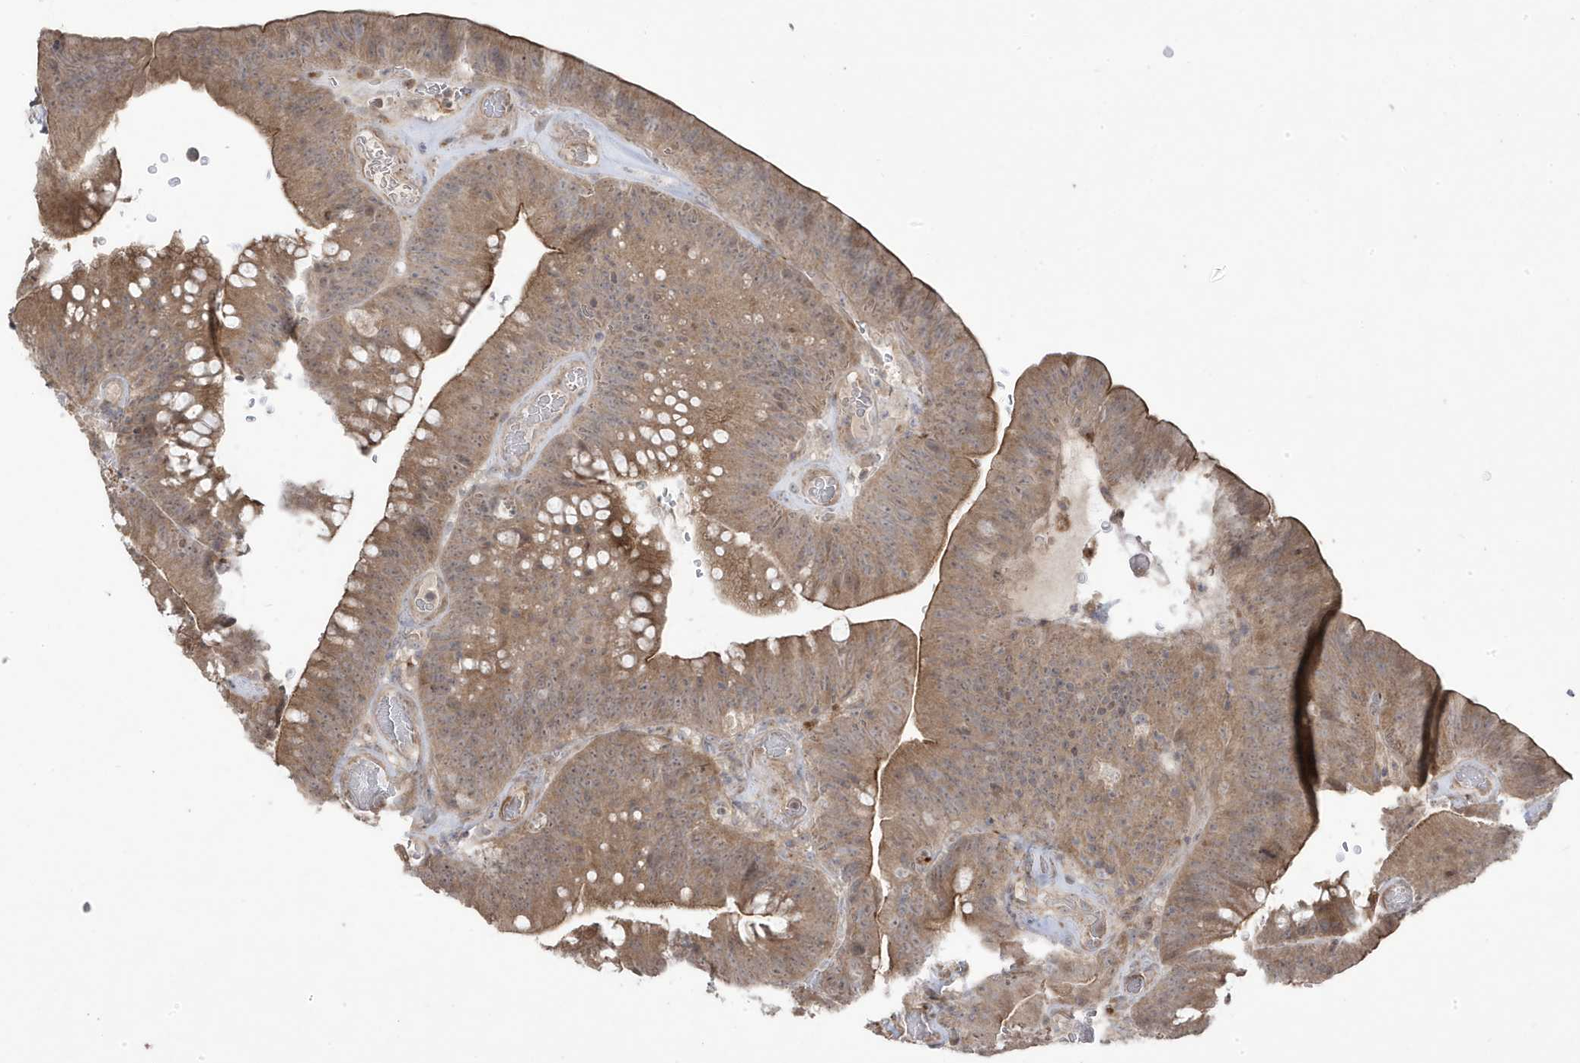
{"staining": {"intensity": "moderate", "quantity": "25%-75%", "location": "cytoplasmic/membranous"}, "tissue": "colorectal cancer", "cell_type": "Tumor cells", "image_type": "cancer", "snomed": [{"axis": "morphology", "description": "Normal tissue, NOS"}, {"axis": "topography", "description": "Colon"}], "caption": "IHC histopathology image of colorectal cancer stained for a protein (brown), which displays medium levels of moderate cytoplasmic/membranous staining in approximately 25%-75% of tumor cells.", "gene": "CETN3", "patient": {"sex": "female", "age": 82}}